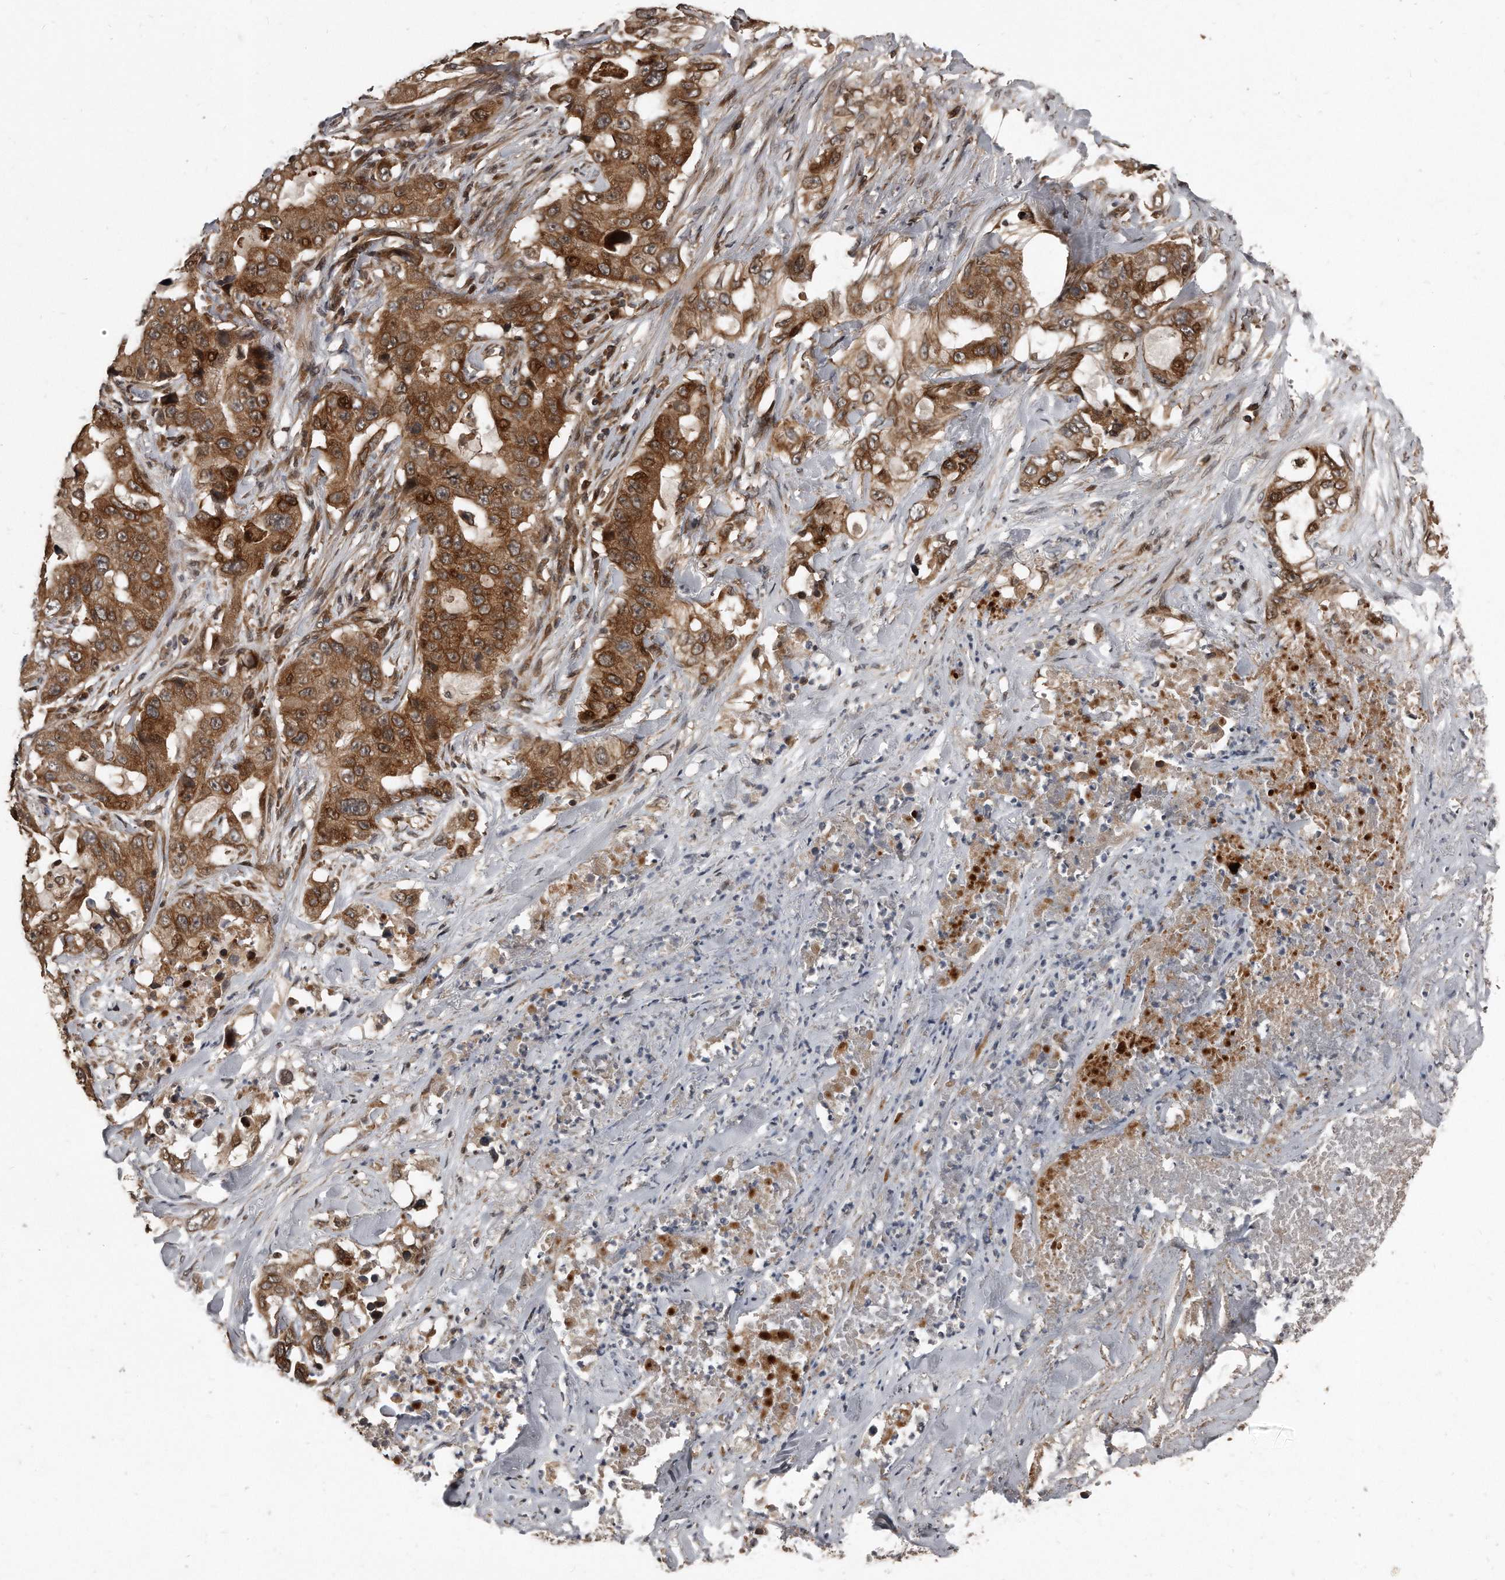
{"staining": {"intensity": "strong", "quantity": ">75%", "location": "cytoplasmic/membranous,nuclear"}, "tissue": "lung cancer", "cell_type": "Tumor cells", "image_type": "cancer", "snomed": [{"axis": "morphology", "description": "Adenocarcinoma, NOS"}, {"axis": "topography", "description": "Lung"}], "caption": "Tumor cells reveal strong cytoplasmic/membranous and nuclear staining in approximately >75% of cells in lung adenocarcinoma. Nuclei are stained in blue.", "gene": "GCH1", "patient": {"sex": "female", "age": 51}}